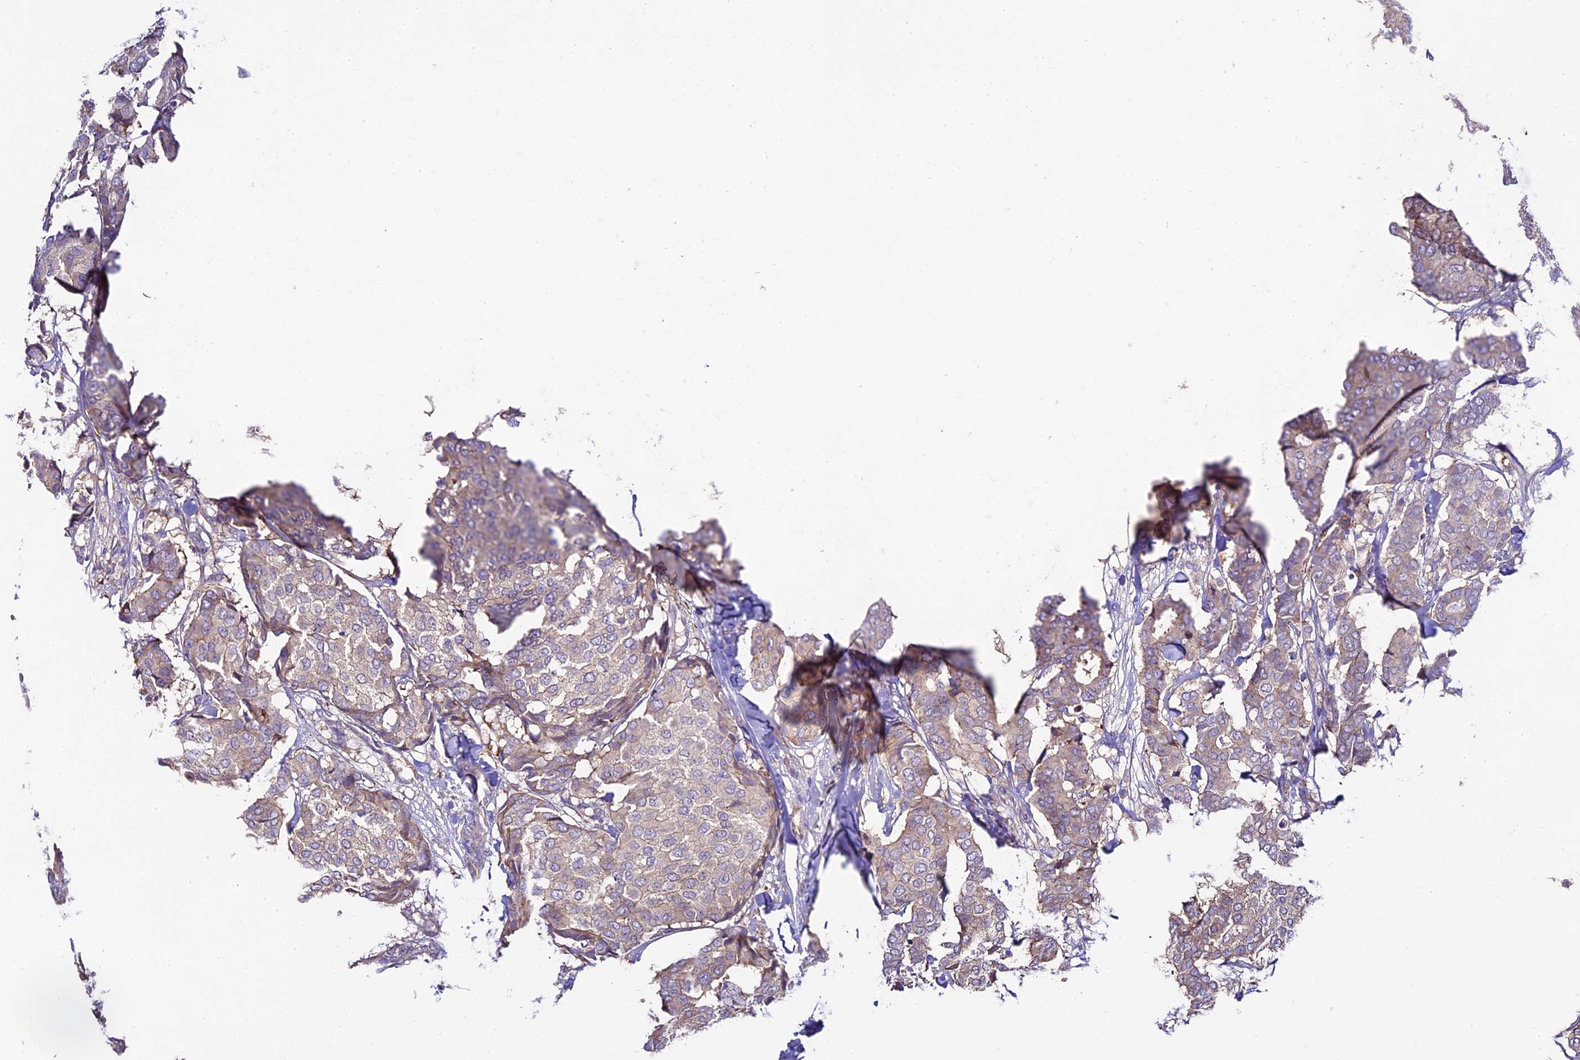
{"staining": {"intensity": "weak", "quantity": "25%-75%", "location": "cytoplasmic/membranous"}, "tissue": "breast cancer", "cell_type": "Tumor cells", "image_type": "cancer", "snomed": [{"axis": "morphology", "description": "Duct carcinoma"}, {"axis": "topography", "description": "Breast"}], "caption": "Tumor cells show low levels of weak cytoplasmic/membranous staining in approximately 25%-75% of cells in invasive ductal carcinoma (breast).", "gene": "SPIRE1", "patient": {"sex": "female", "age": 75}}